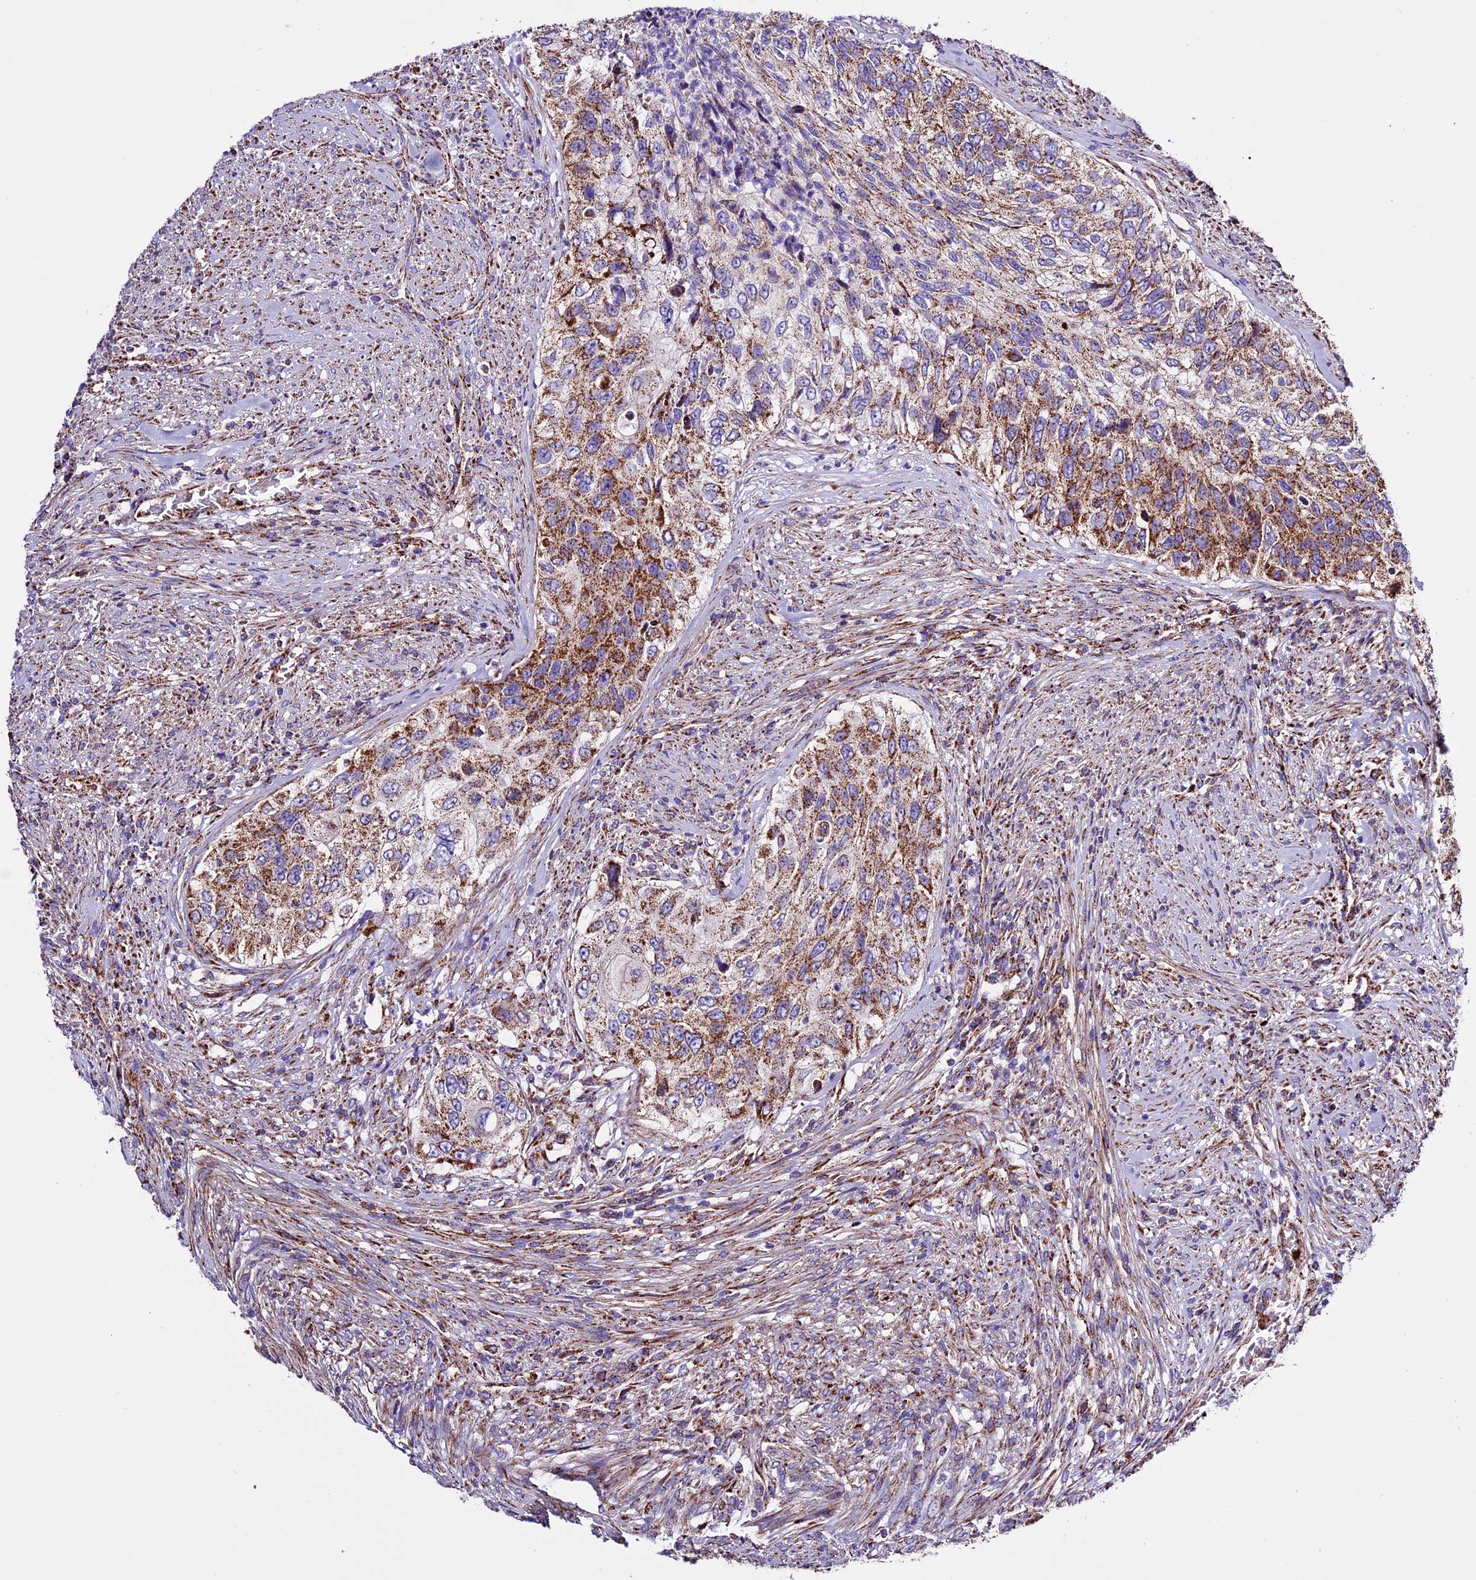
{"staining": {"intensity": "moderate", "quantity": ">75%", "location": "cytoplasmic/membranous"}, "tissue": "urothelial cancer", "cell_type": "Tumor cells", "image_type": "cancer", "snomed": [{"axis": "morphology", "description": "Urothelial carcinoma, High grade"}, {"axis": "topography", "description": "Urinary bladder"}], "caption": "This is a micrograph of immunohistochemistry staining of urothelial carcinoma (high-grade), which shows moderate staining in the cytoplasmic/membranous of tumor cells.", "gene": "CX3CL1", "patient": {"sex": "female", "age": 60}}